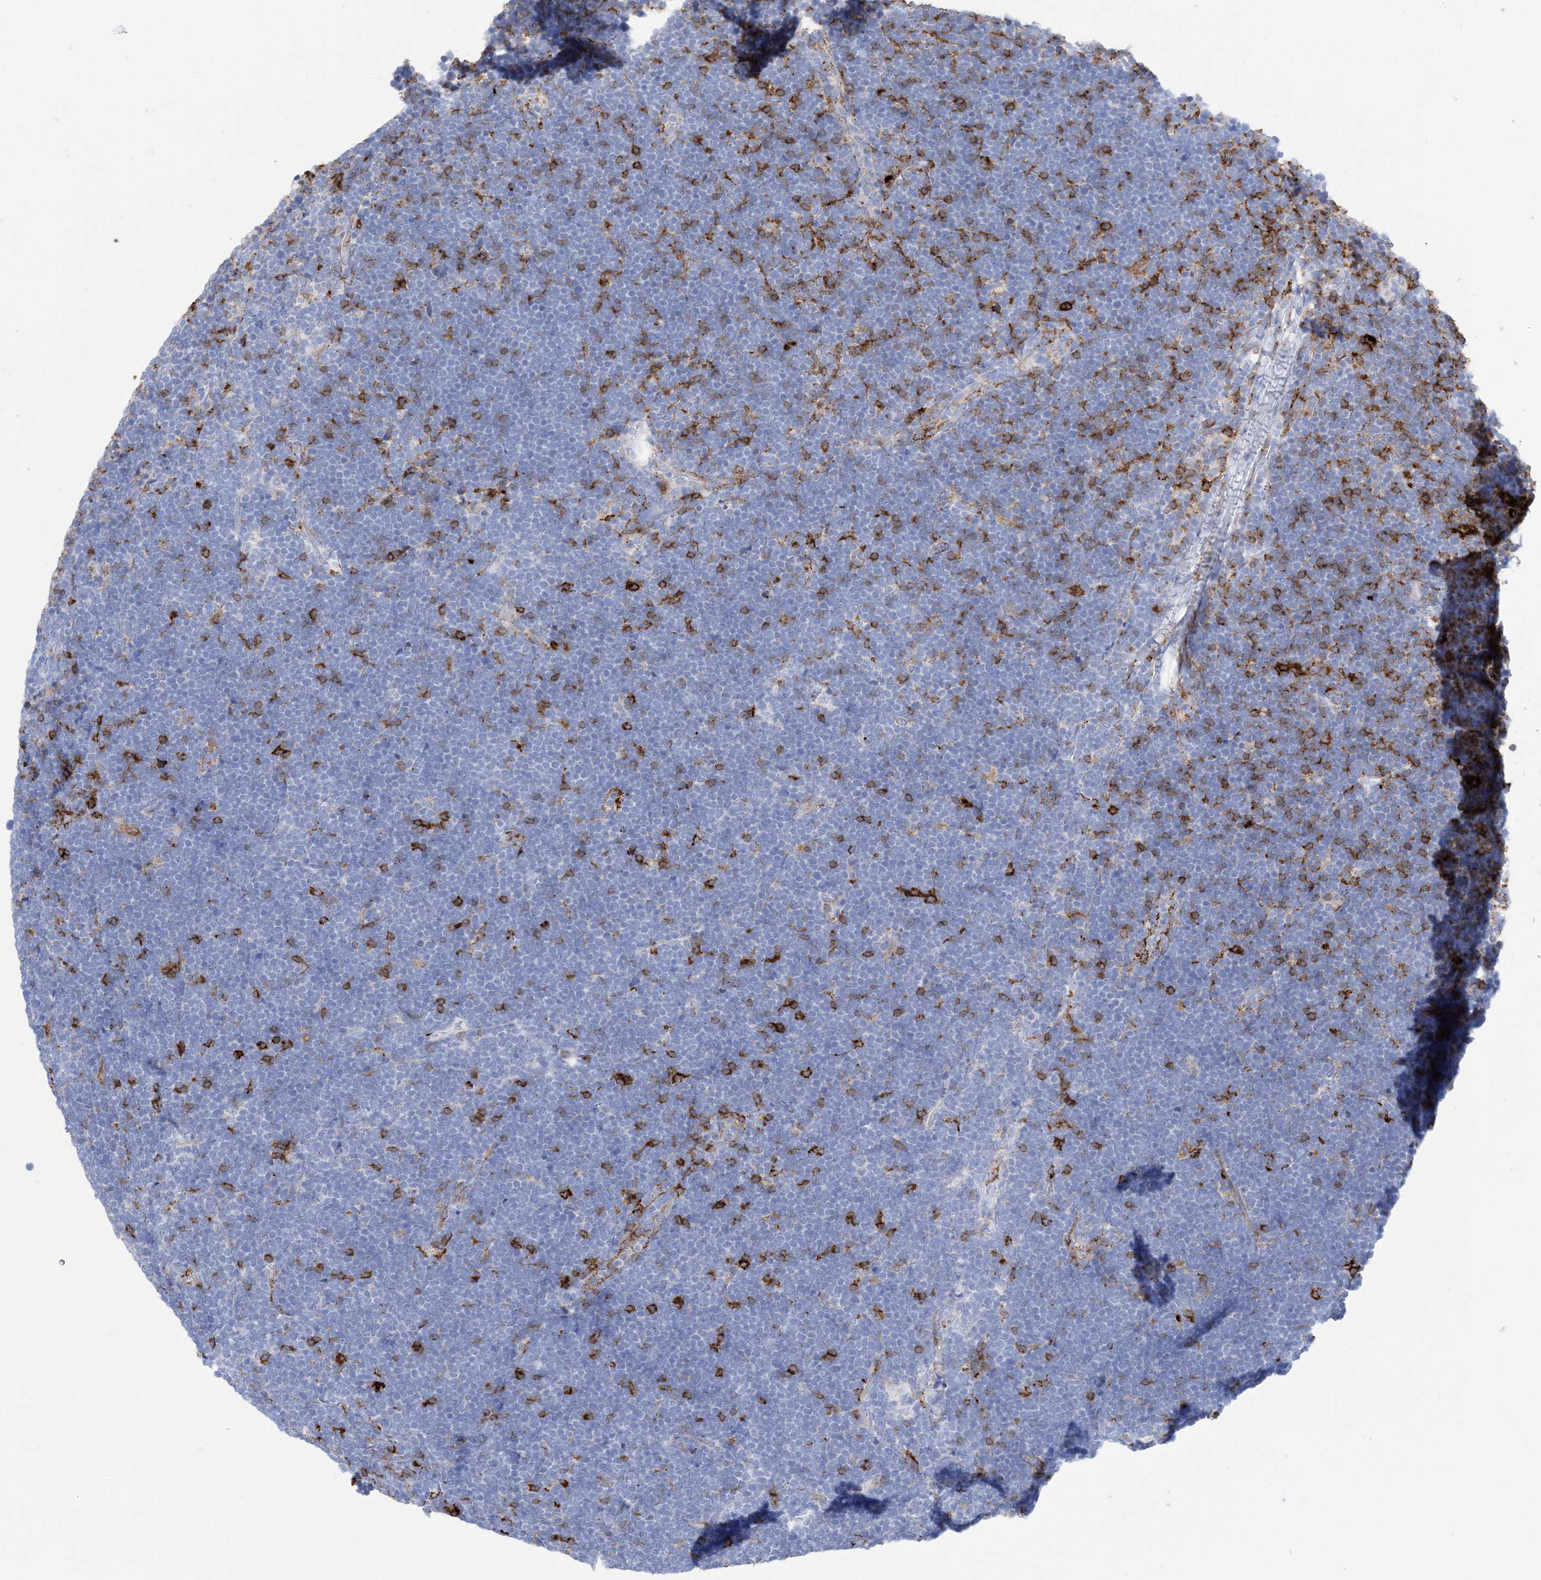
{"staining": {"intensity": "negative", "quantity": "none", "location": "none"}, "tissue": "lymphoma", "cell_type": "Tumor cells", "image_type": "cancer", "snomed": [{"axis": "morphology", "description": "Malignant lymphoma, non-Hodgkin's type, High grade"}, {"axis": "topography", "description": "Lymph node"}], "caption": "Immunohistochemical staining of human lymphoma reveals no significant expression in tumor cells.", "gene": "DPH3", "patient": {"sex": "male", "age": 13}}